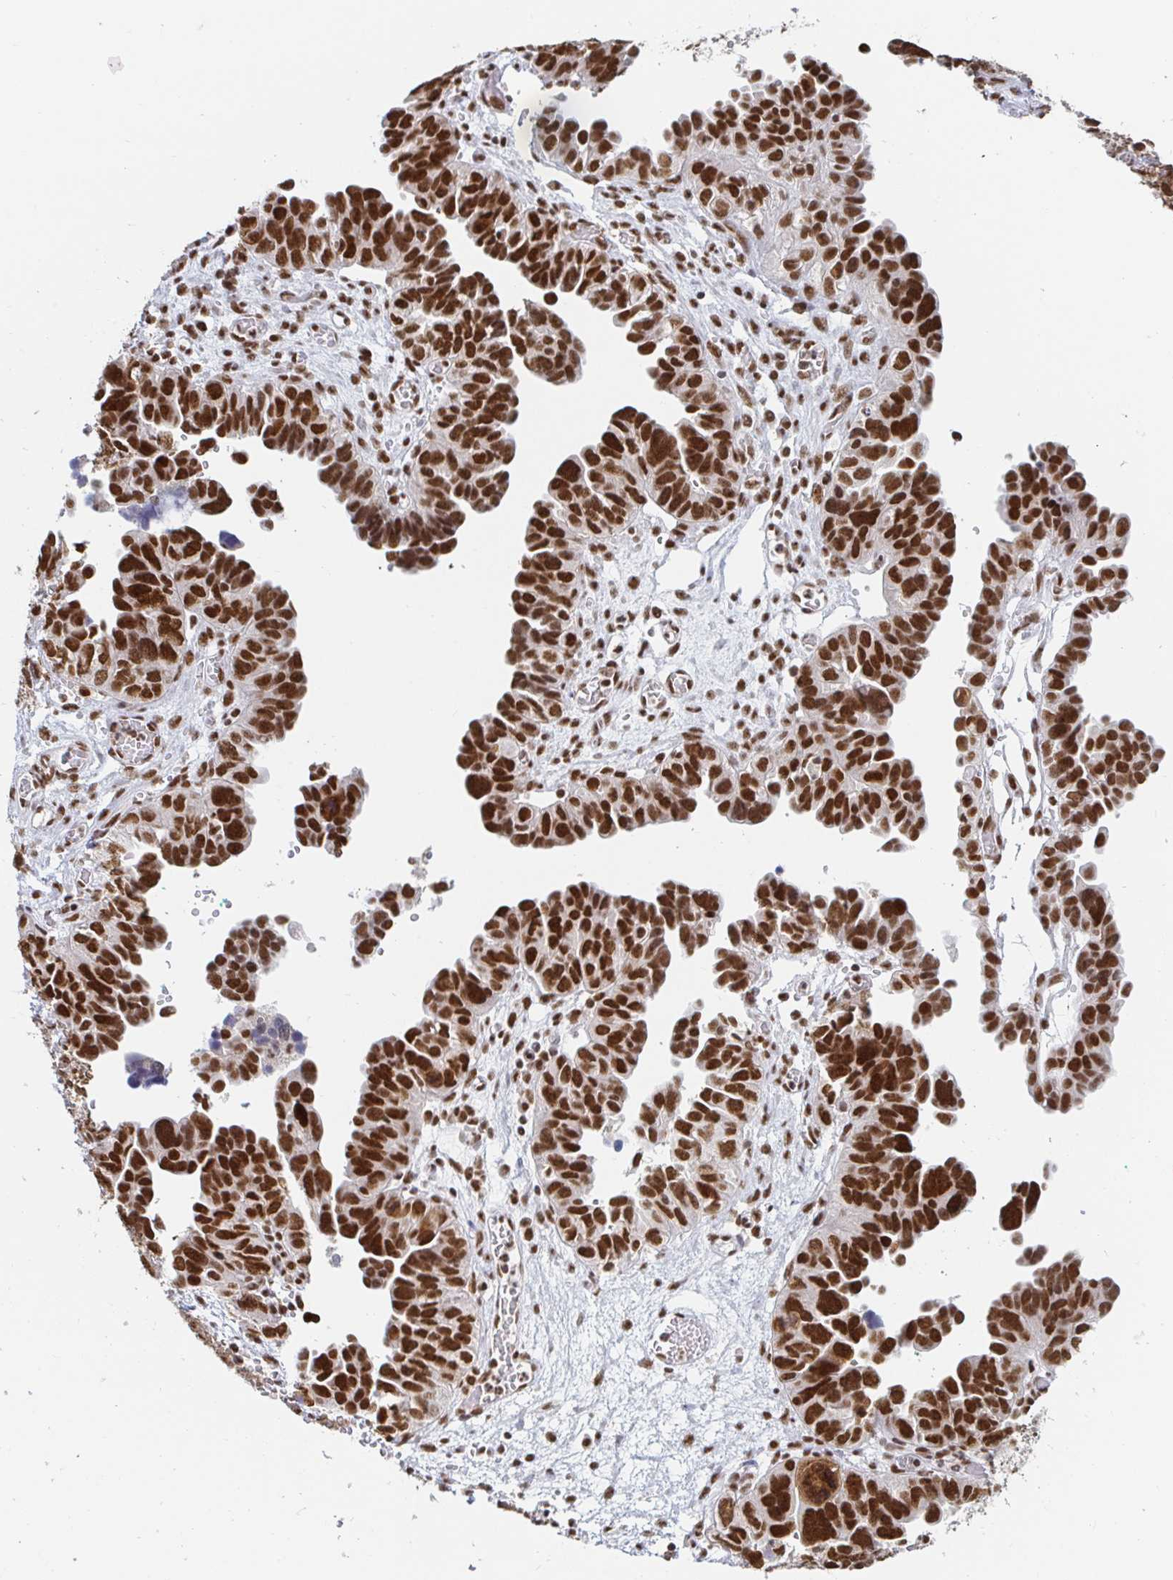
{"staining": {"intensity": "strong", "quantity": ">75%", "location": "nuclear"}, "tissue": "ovarian cancer", "cell_type": "Tumor cells", "image_type": "cancer", "snomed": [{"axis": "morphology", "description": "Cystadenocarcinoma, serous, NOS"}, {"axis": "topography", "description": "Ovary"}], "caption": "Immunohistochemical staining of serous cystadenocarcinoma (ovarian) exhibits high levels of strong nuclear staining in approximately >75% of tumor cells.", "gene": "RBMX", "patient": {"sex": "female", "age": 64}}